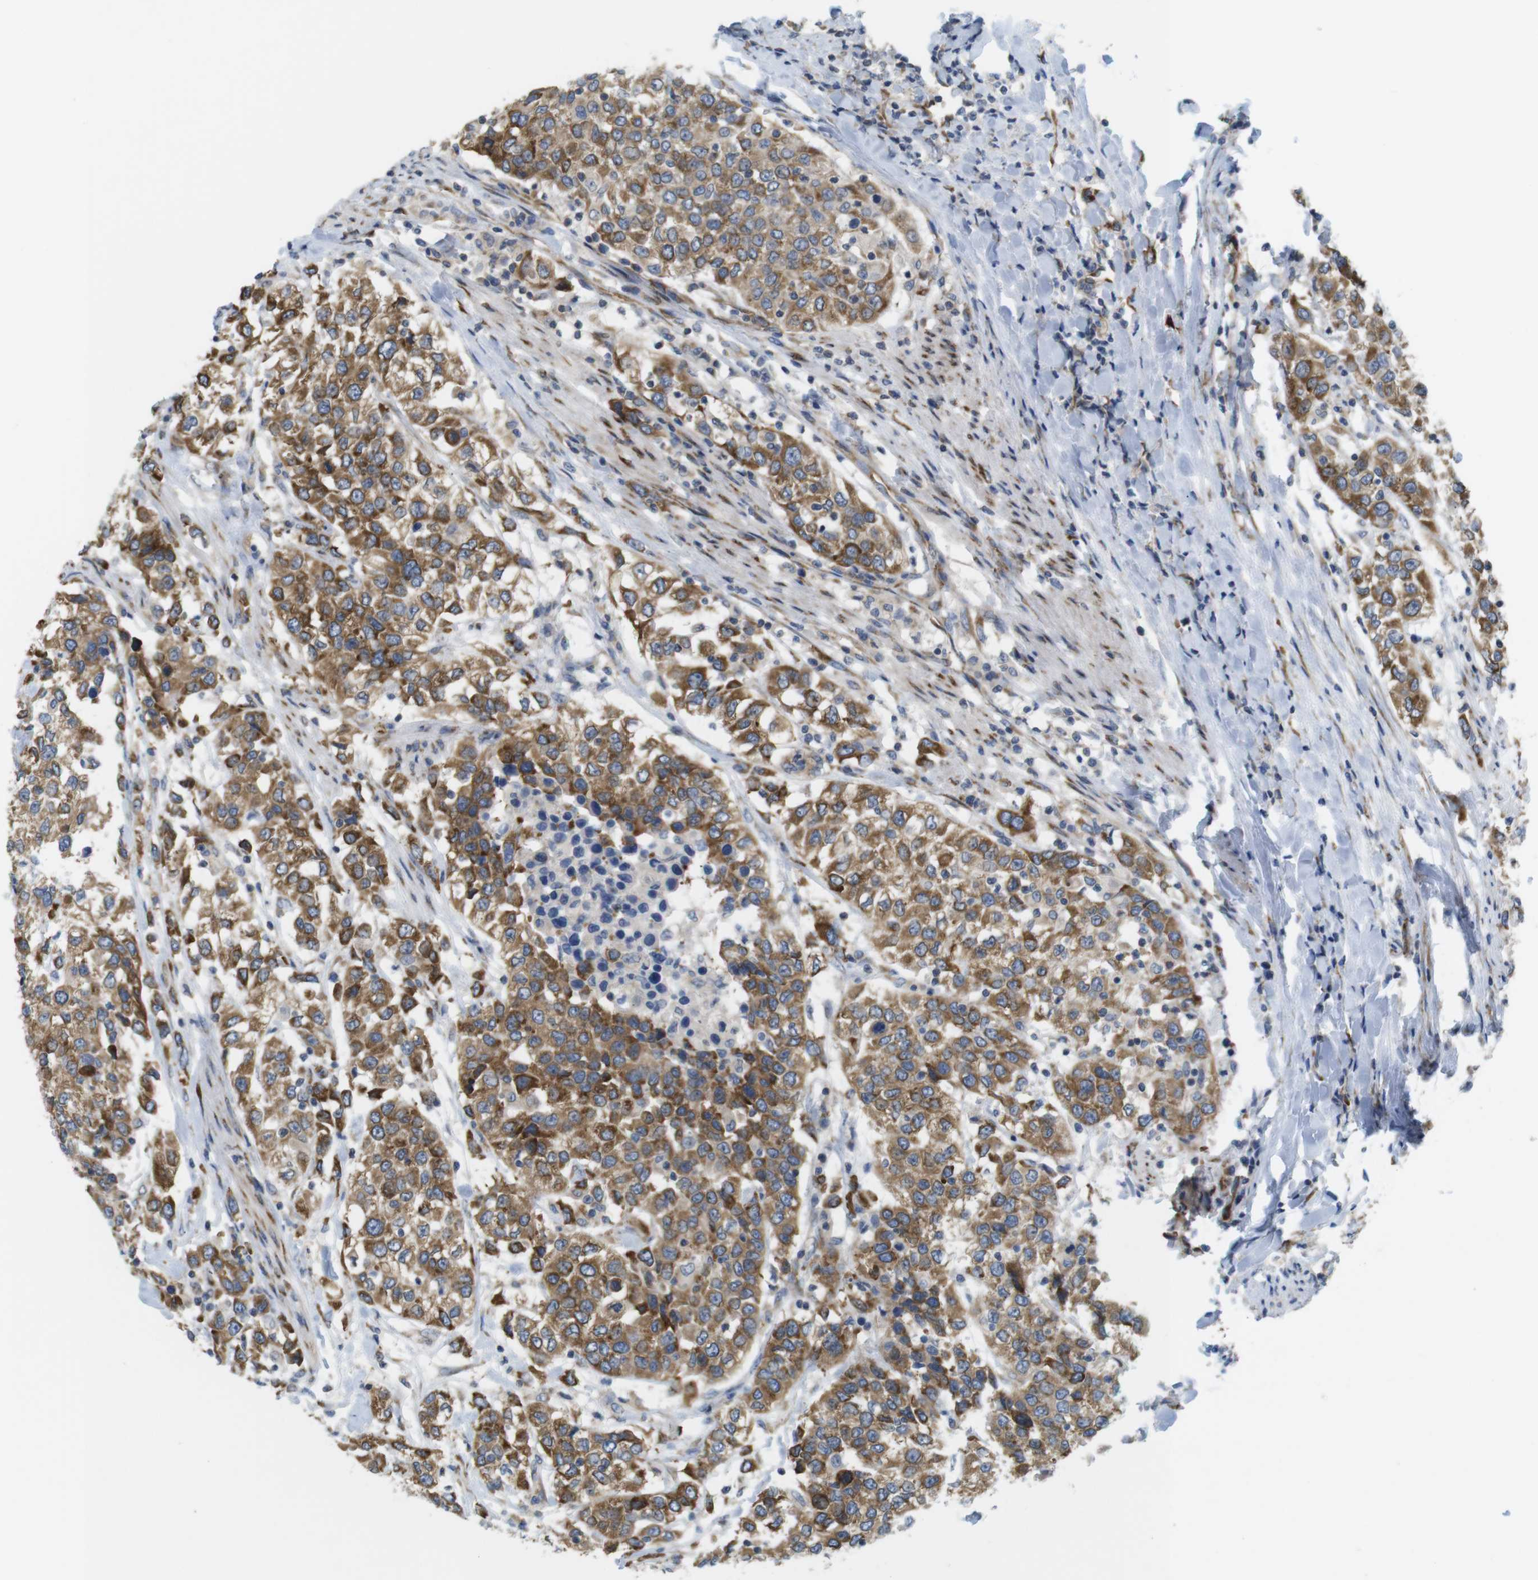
{"staining": {"intensity": "moderate", "quantity": ">75%", "location": "cytoplasmic/membranous"}, "tissue": "urothelial cancer", "cell_type": "Tumor cells", "image_type": "cancer", "snomed": [{"axis": "morphology", "description": "Urothelial carcinoma, High grade"}, {"axis": "topography", "description": "Urinary bladder"}], "caption": "Immunohistochemical staining of human urothelial cancer displays moderate cytoplasmic/membranous protein expression in approximately >75% of tumor cells.", "gene": "PCNX2", "patient": {"sex": "female", "age": 56}}